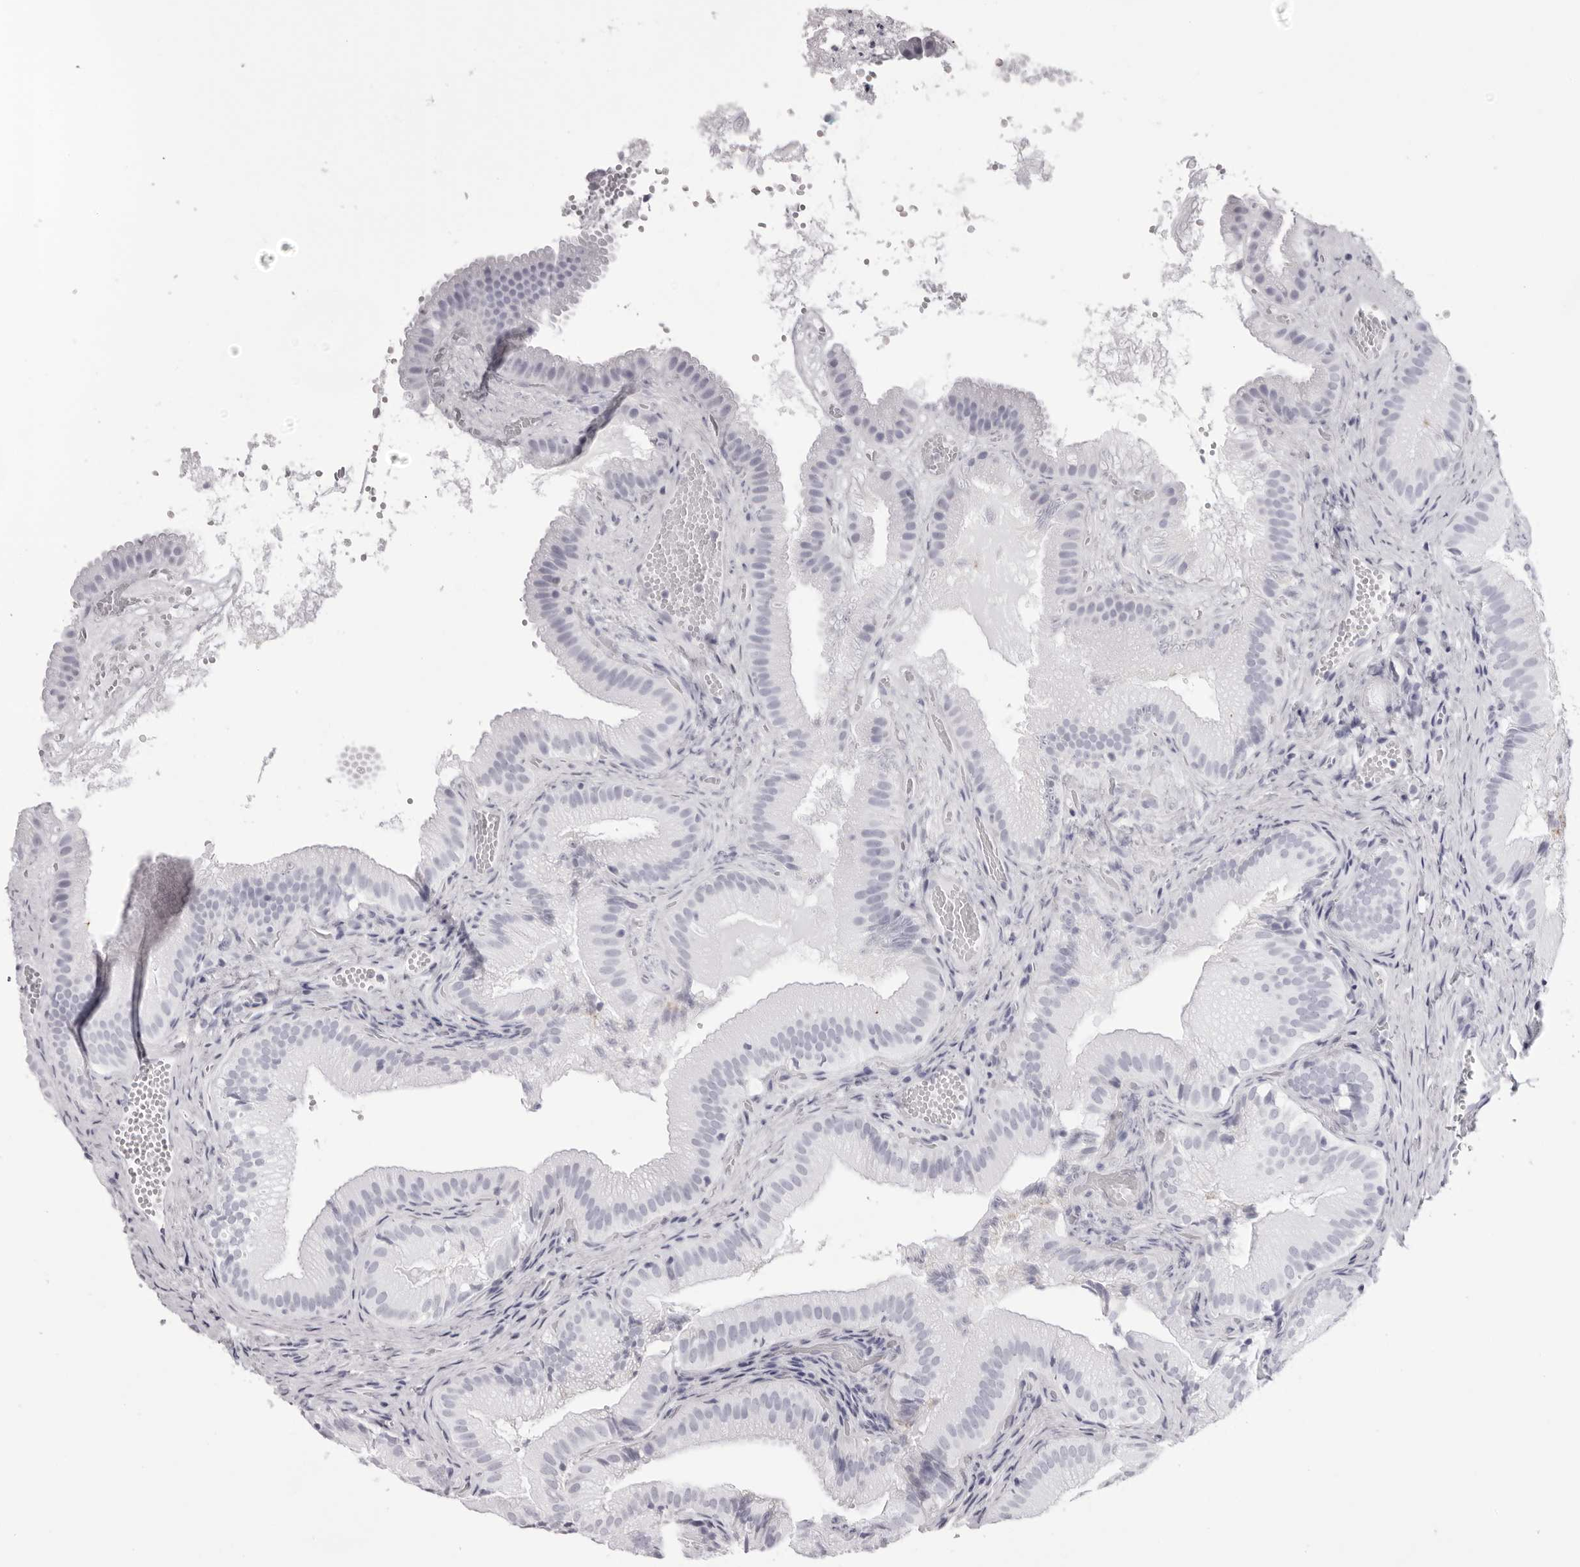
{"staining": {"intensity": "negative", "quantity": "none", "location": "none"}, "tissue": "gallbladder", "cell_type": "Glandular cells", "image_type": "normal", "snomed": [{"axis": "morphology", "description": "Normal tissue, NOS"}, {"axis": "topography", "description": "Gallbladder"}], "caption": "DAB immunohistochemical staining of benign gallbladder exhibits no significant staining in glandular cells. Brightfield microscopy of immunohistochemistry (IHC) stained with DAB (3,3'-diaminobenzidine) (brown) and hematoxylin (blue), captured at high magnification.", "gene": "TMOD4", "patient": {"sex": "female", "age": 30}}